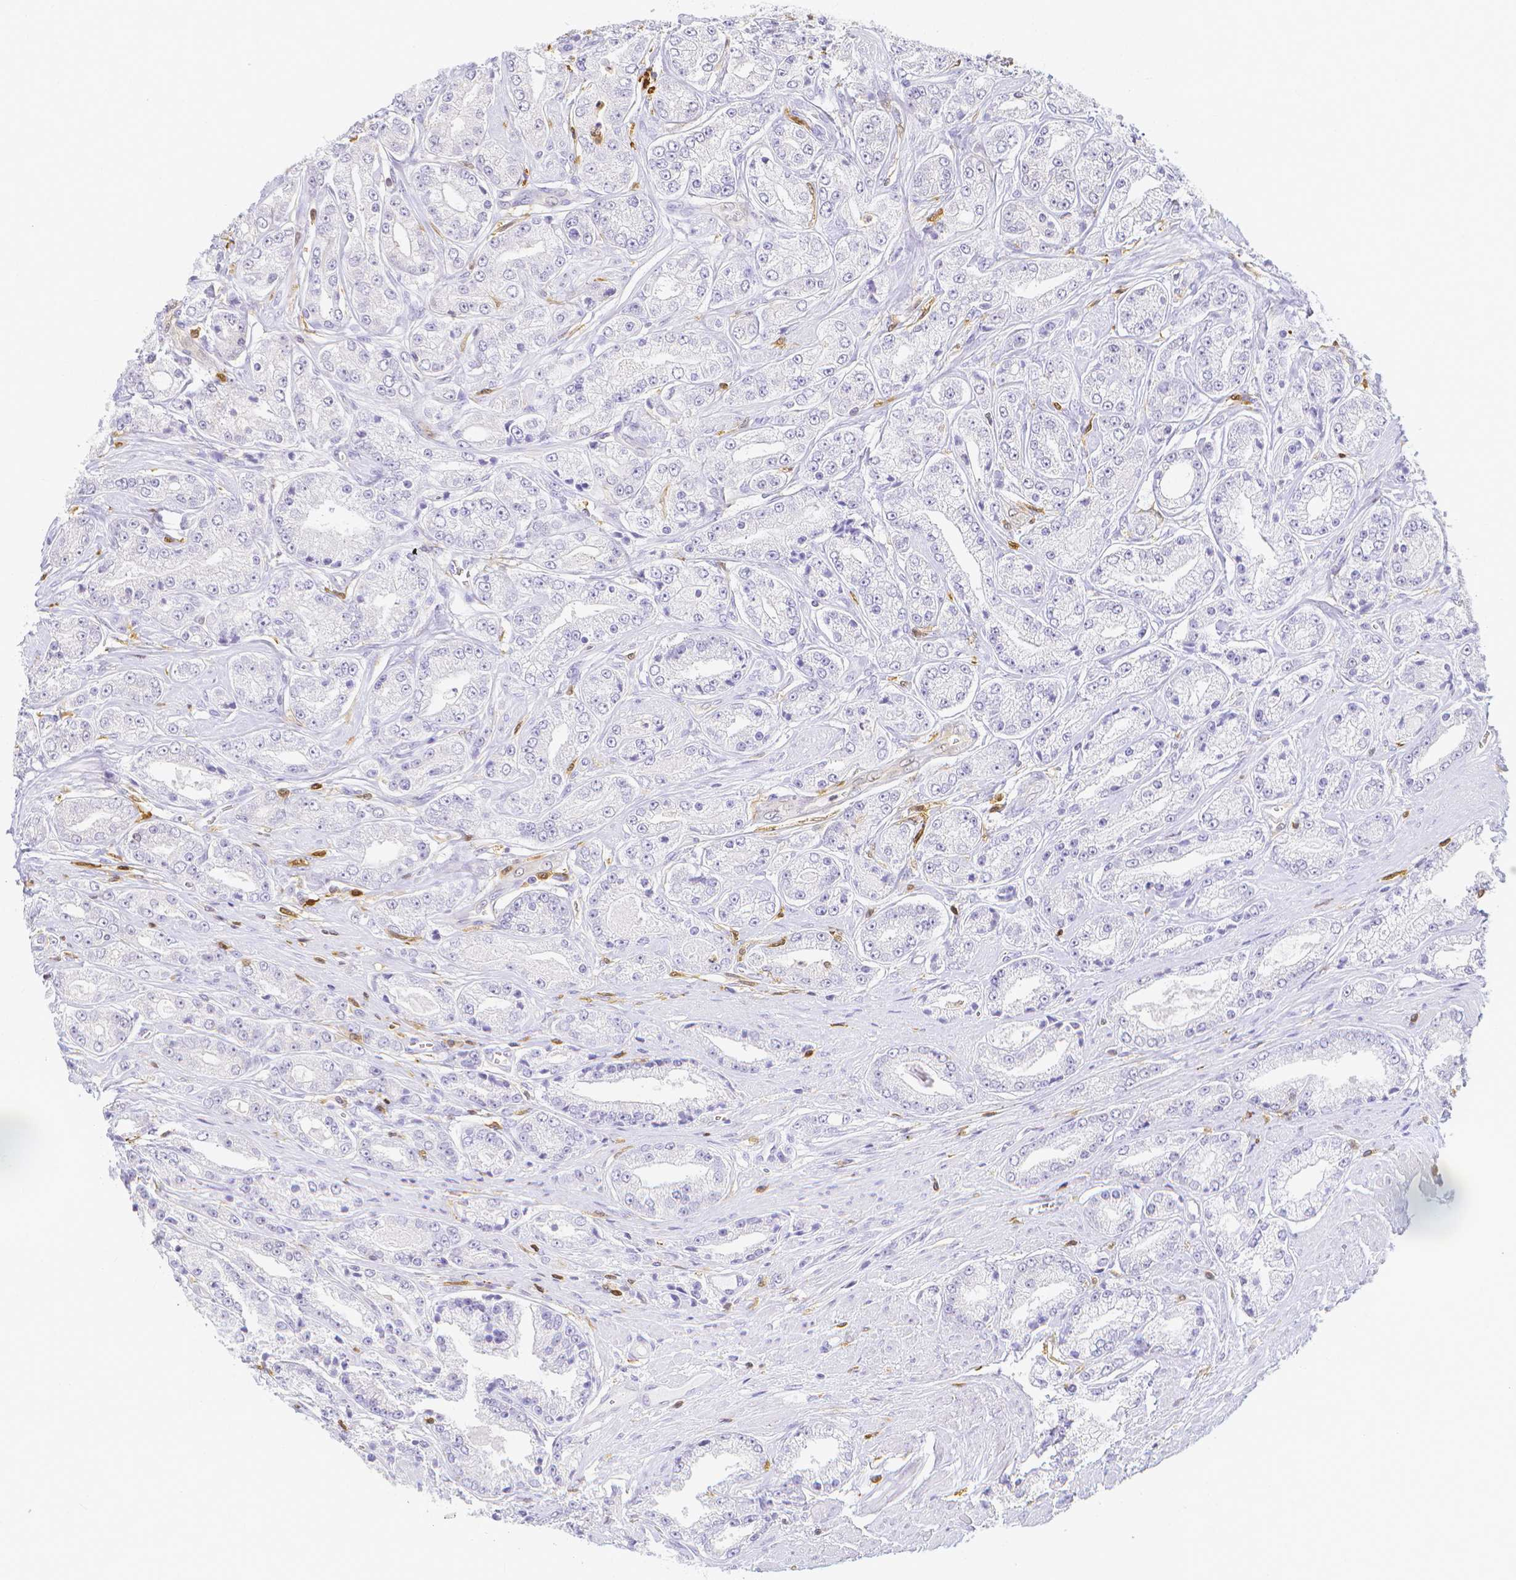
{"staining": {"intensity": "negative", "quantity": "none", "location": "none"}, "tissue": "prostate cancer", "cell_type": "Tumor cells", "image_type": "cancer", "snomed": [{"axis": "morphology", "description": "Adenocarcinoma, High grade"}, {"axis": "topography", "description": "Prostate"}], "caption": "Tumor cells show no significant protein staining in prostate cancer.", "gene": "COTL1", "patient": {"sex": "male", "age": 66}}